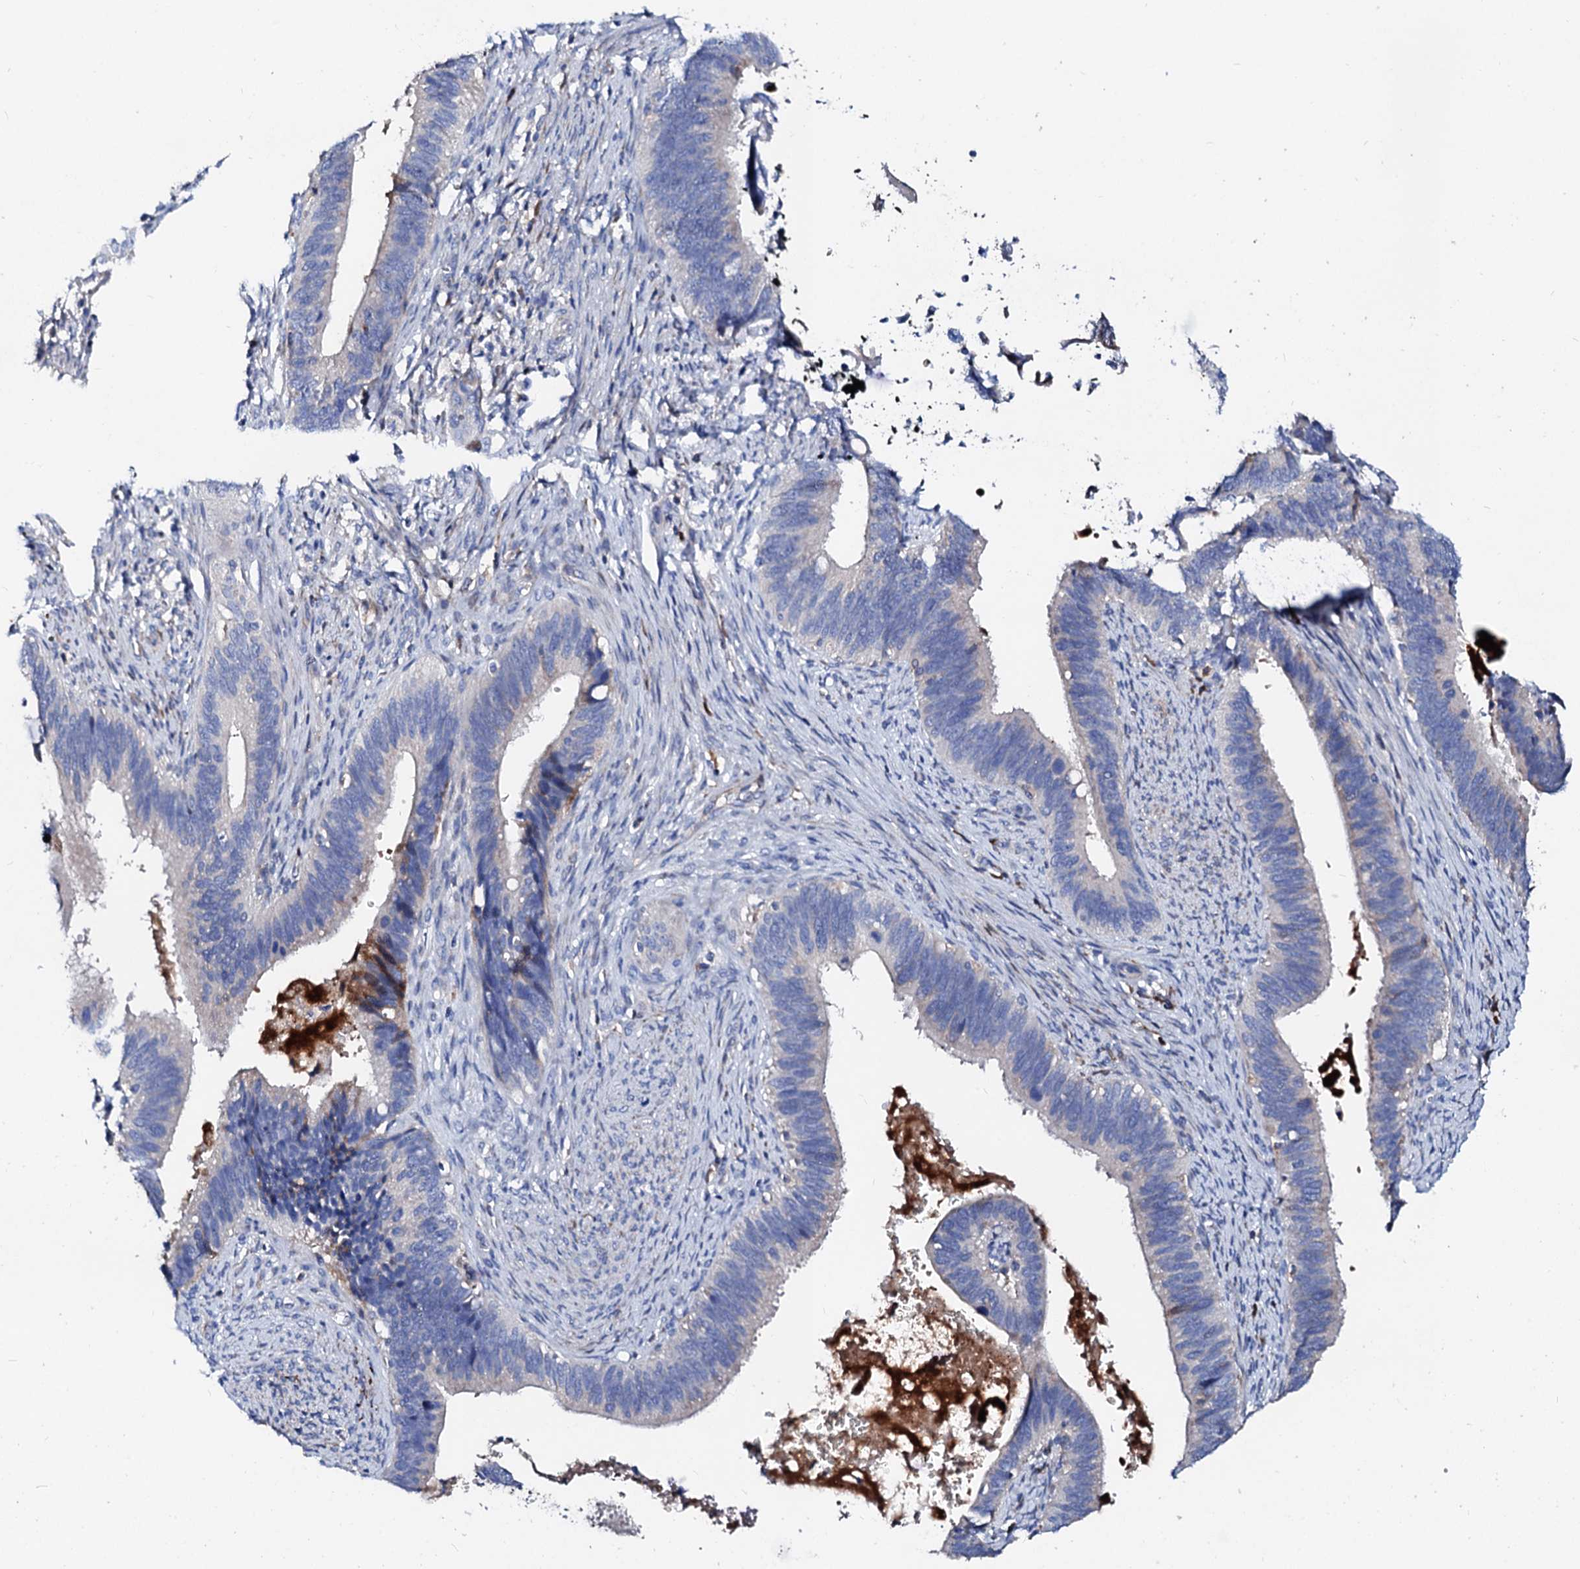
{"staining": {"intensity": "negative", "quantity": "none", "location": "none"}, "tissue": "cervical cancer", "cell_type": "Tumor cells", "image_type": "cancer", "snomed": [{"axis": "morphology", "description": "Adenocarcinoma, NOS"}, {"axis": "topography", "description": "Cervix"}], "caption": "Immunohistochemistry photomicrograph of neoplastic tissue: adenocarcinoma (cervical) stained with DAB (3,3'-diaminobenzidine) reveals no significant protein staining in tumor cells. (DAB (3,3'-diaminobenzidine) immunohistochemistry with hematoxylin counter stain).", "gene": "SLC10A7", "patient": {"sex": "female", "age": 42}}